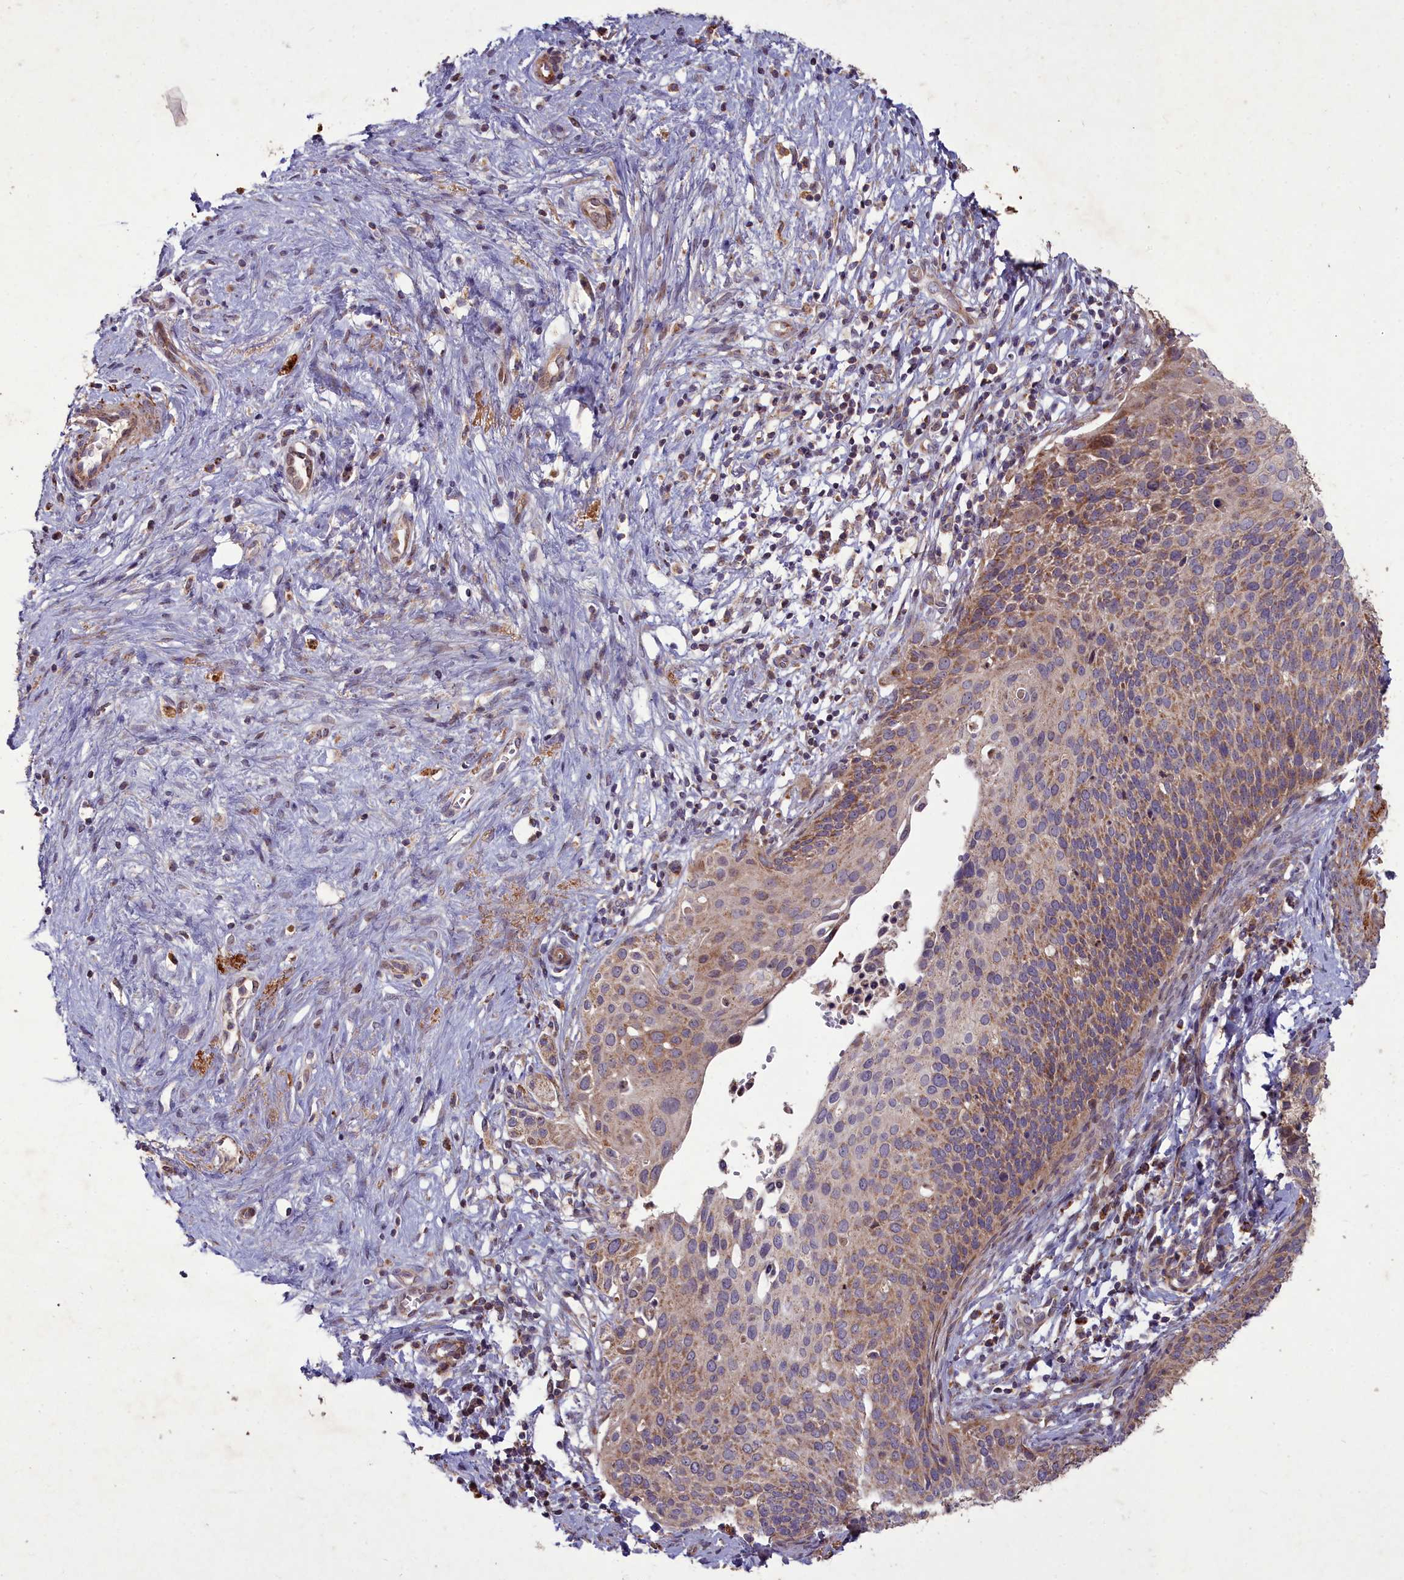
{"staining": {"intensity": "moderate", "quantity": ">75%", "location": "cytoplasmic/membranous"}, "tissue": "cervical cancer", "cell_type": "Tumor cells", "image_type": "cancer", "snomed": [{"axis": "morphology", "description": "Squamous cell carcinoma, NOS"}, {"axis": "topography", "description": "Cervix"}], "caption": "High-power microscopy captured an immunohistochemistry image of squamous cell carcinoma (cervical), revealing moderate cytoplasmic/membranous expression in about >75% of tumor cells. The protein is shown in brown color, while the nuclei are stained blue.", "gene": "COX11", "patient": {"sex": "female", "age": 44}}